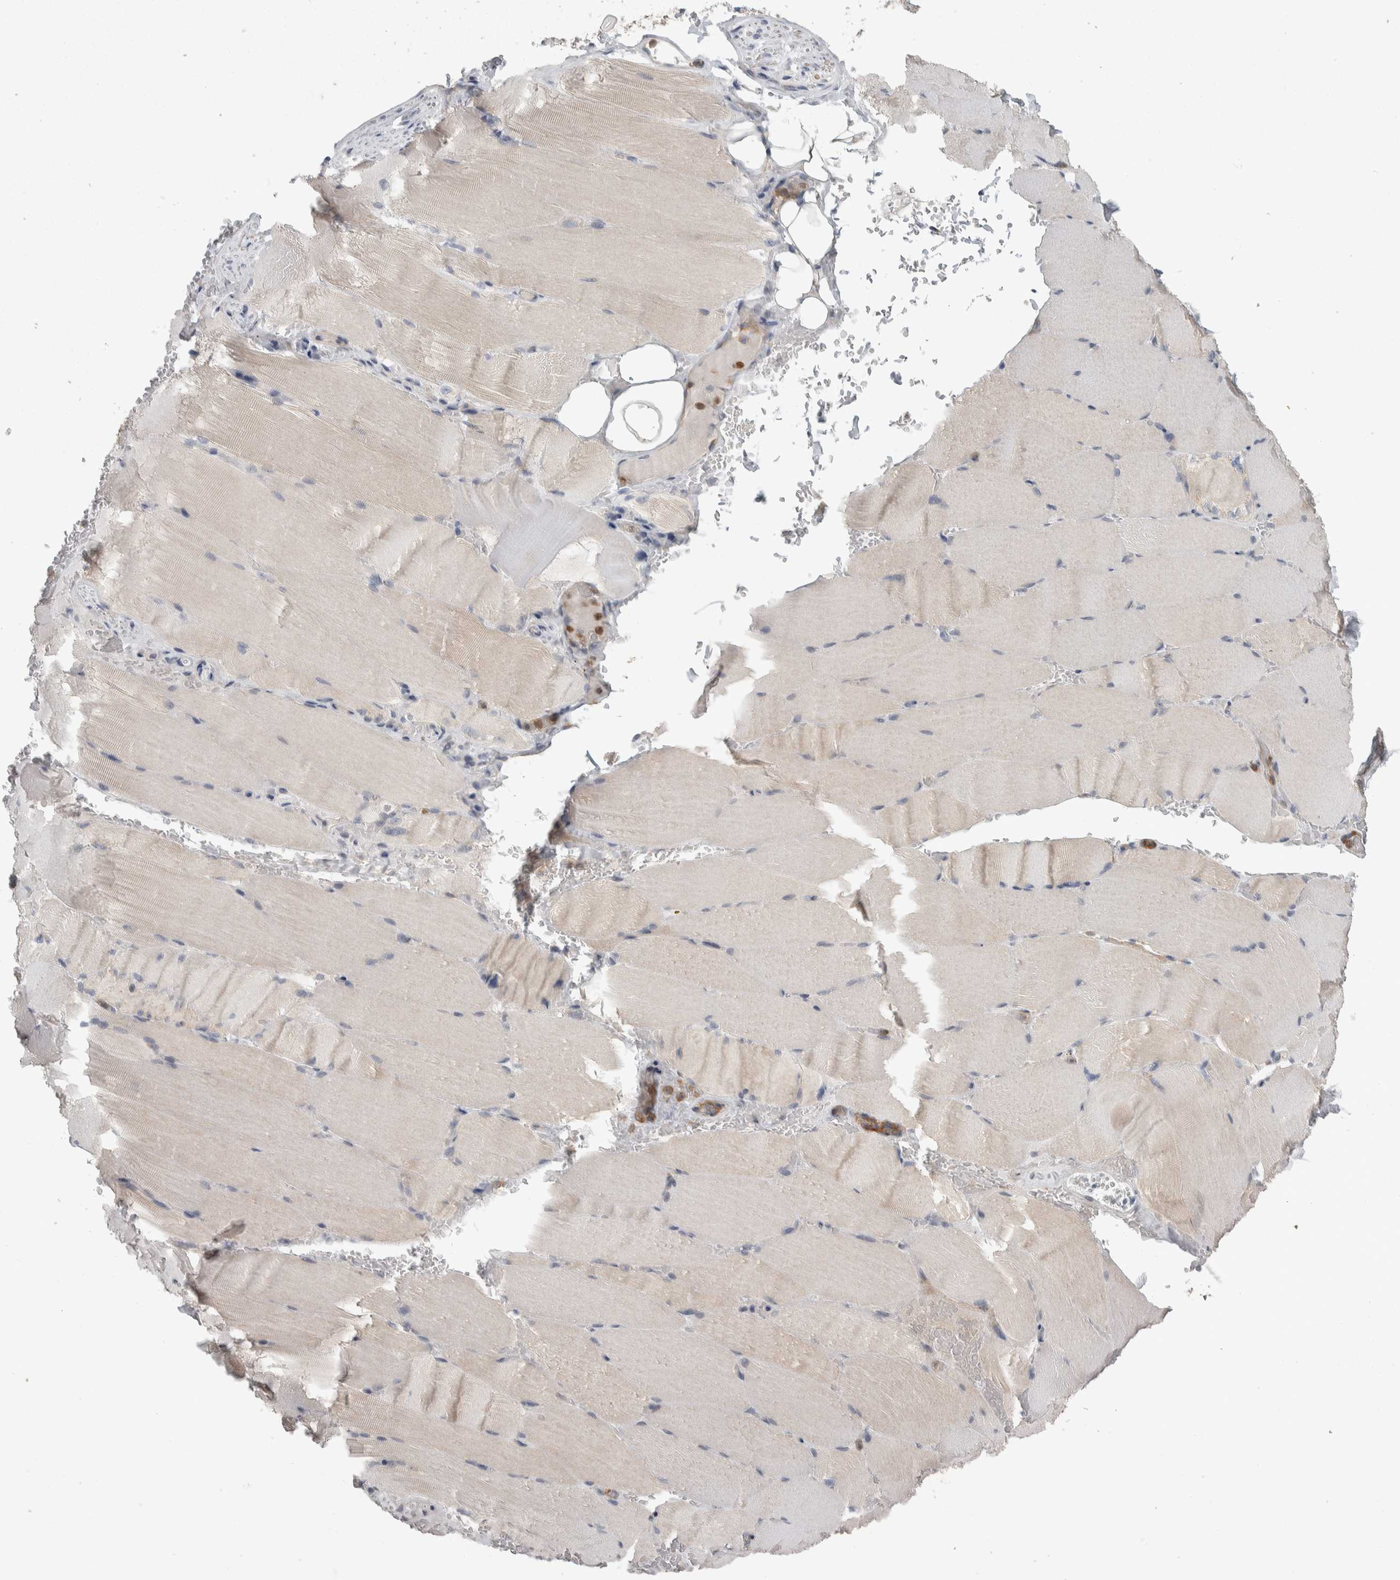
{"staining": {"intensity": "weak", "quantity": "<25%", "location": "cytoplasmic/membranous"}, "tissue": "skeletal muscle", "cell_type": "Myocytes", "image_type": "normal", "snomed": [{"axis": "morphology", "description": "Normal tissue, NOS"}, {"axis": "topography", "description": "Skeletal muscle"}, {"axis": "topography", "description": "Parathyroid gland"}], "caption": "This is an immunohistochemistry (IHC) histopathology image of benign skeletal muscle. There is no staining in myocytes.", "gene": "SRP68", "patient": {"sex": "female", "age": 37}}